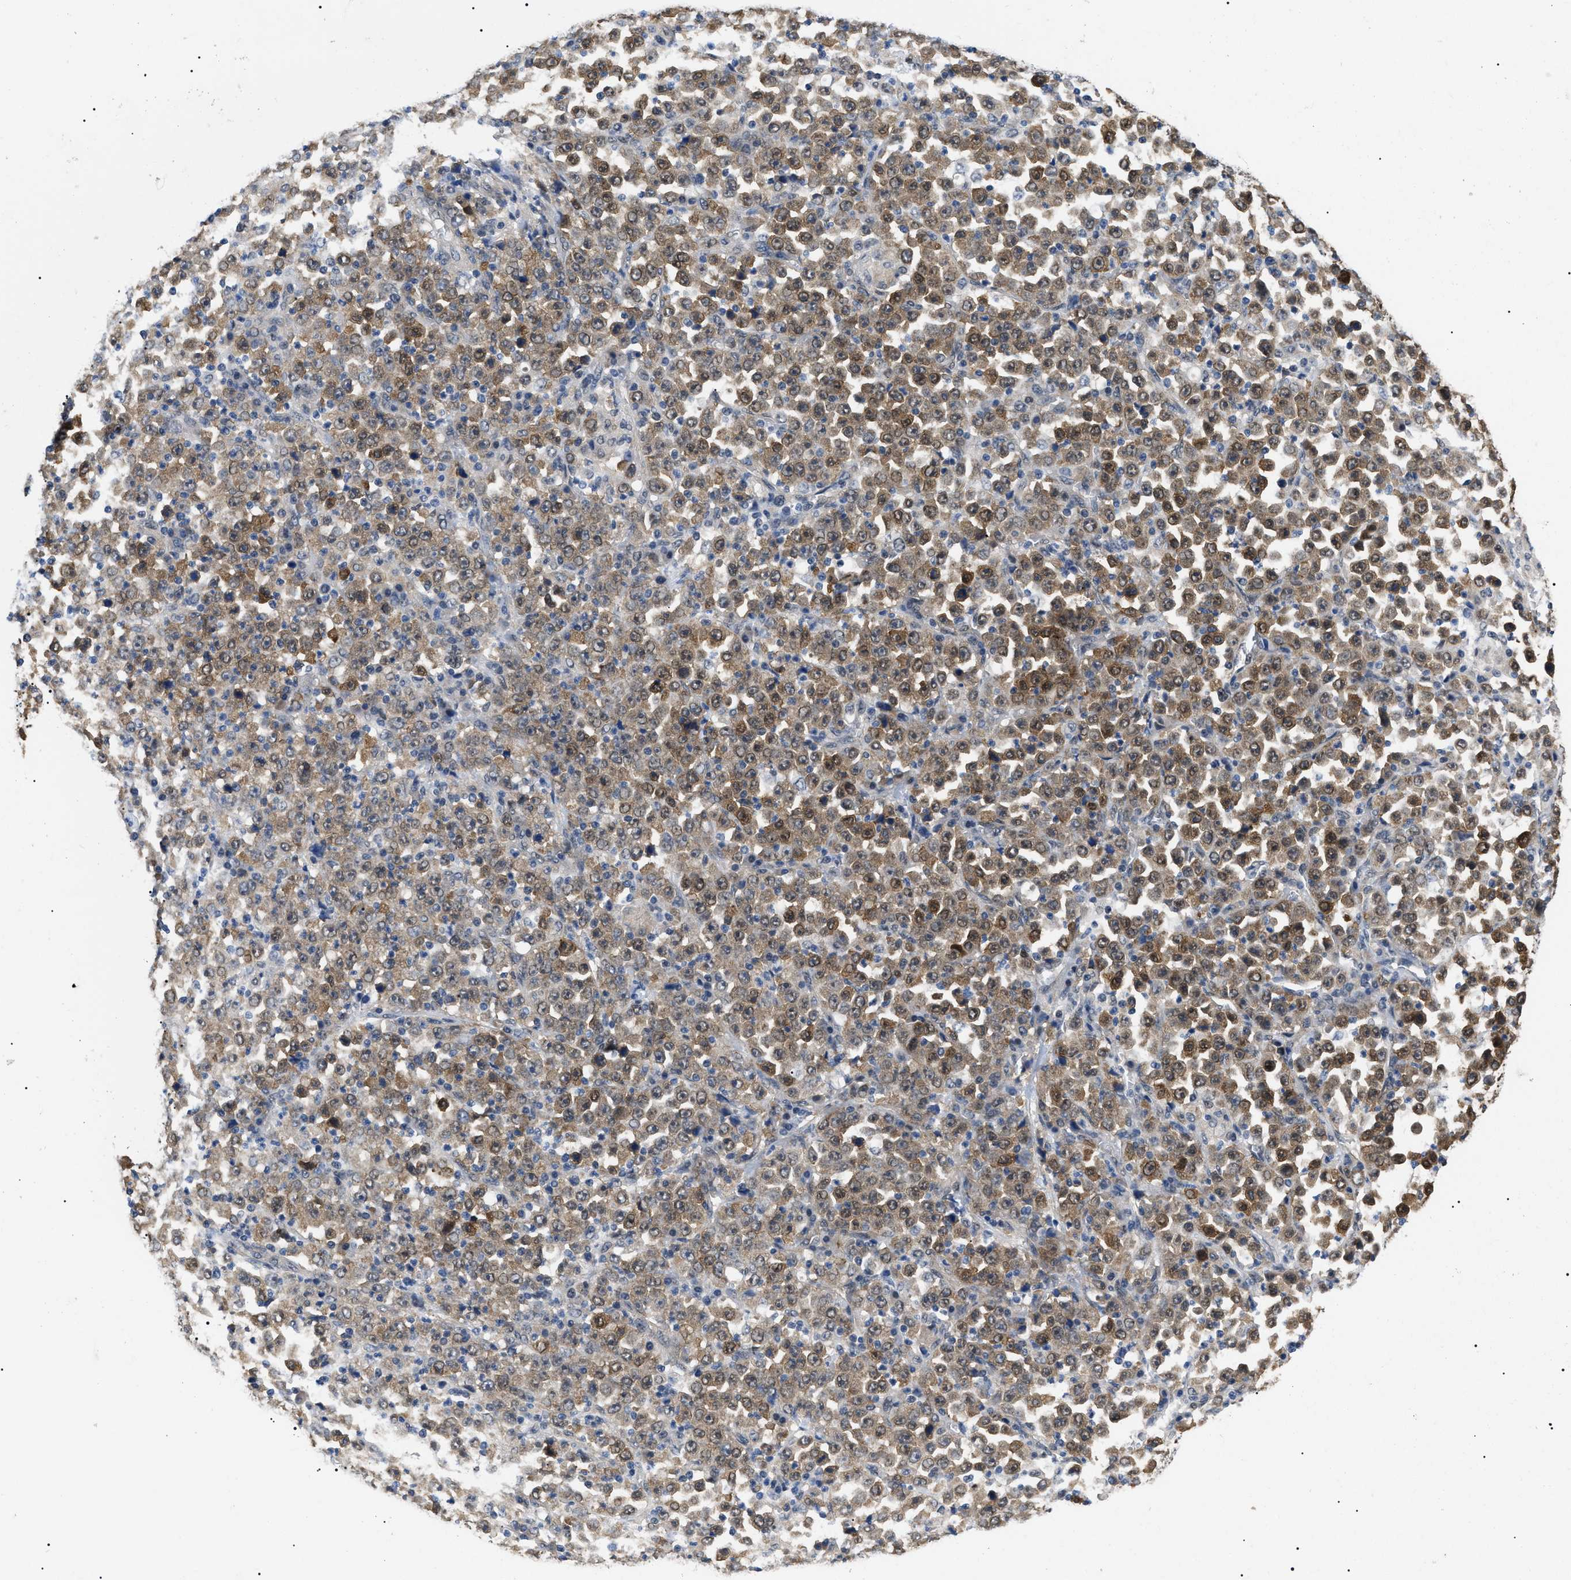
{"staining": {"intensity": "moderate", "quantity": ">75%", "location": "cytoplasmic/membranous,nuclear"}, "tissue": "stomach cancer", "cell_type": "Tumor cells", "image_type": "cancer", "snomed": [{"axis": "morphology", "description": "Normal tissue, NOS"}, {"axis": "morphology", "description": "Adenocarcinoma, NOS"}, {"axis": "topography", "description": "Stomach, upper"}, {"axis": "topography", "description": "Stomach"}], "caption": "Tumor cells demonstrate medium levels of moderate cytoplasmic/membranous and nuclear positivity in approximately >75% of cells in stomach adenocarcinoma. The staining was performed using DAB to visualize the protein expression in brown, while the nuclei were stained in blue with hematoxylin (Magnification: 20x).", "gene": "GARRE1", "patient": {"sex": "male", "age": 59}}